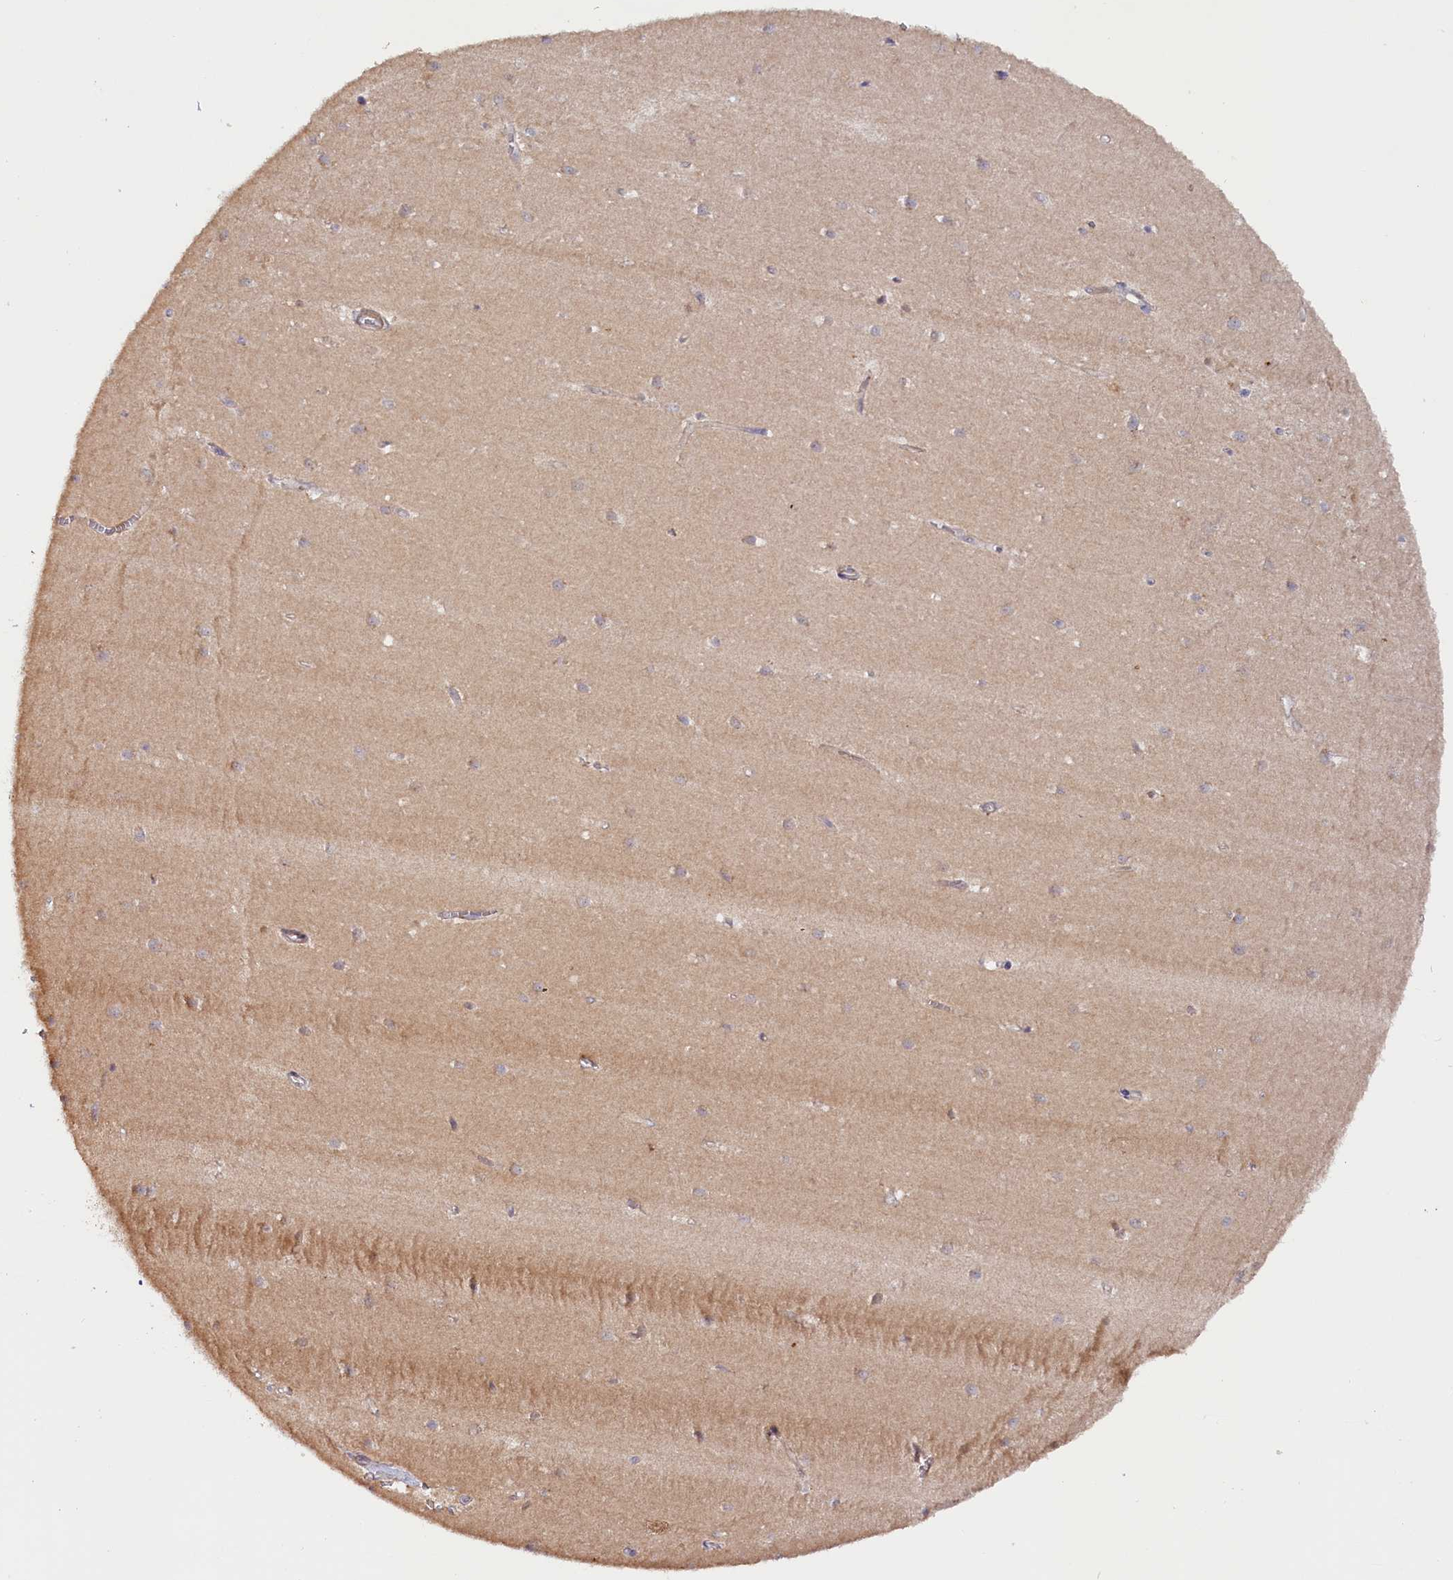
{"staining": {"intensity": "negative", "quantity": "none", "location": "none"}, "tissue": "cerebellum", "cell_type": "Cells in granular layer", "image_type": "normal", "snomed": [{"axis": "morphology", "description": "Normal tissue, NOS"}, {"axis": "topography", "description": "Cerebellum"}], "caption": "Immunohistochemistry (IHC) image of unremarkable cerebellum stained for a protein (brown), which reveals no expression in cells in granular layer. (DAB IHC with hematoxylin counter stain).", "gene": "TANGO6", "patient": {"sex": "male", "age": 54}}